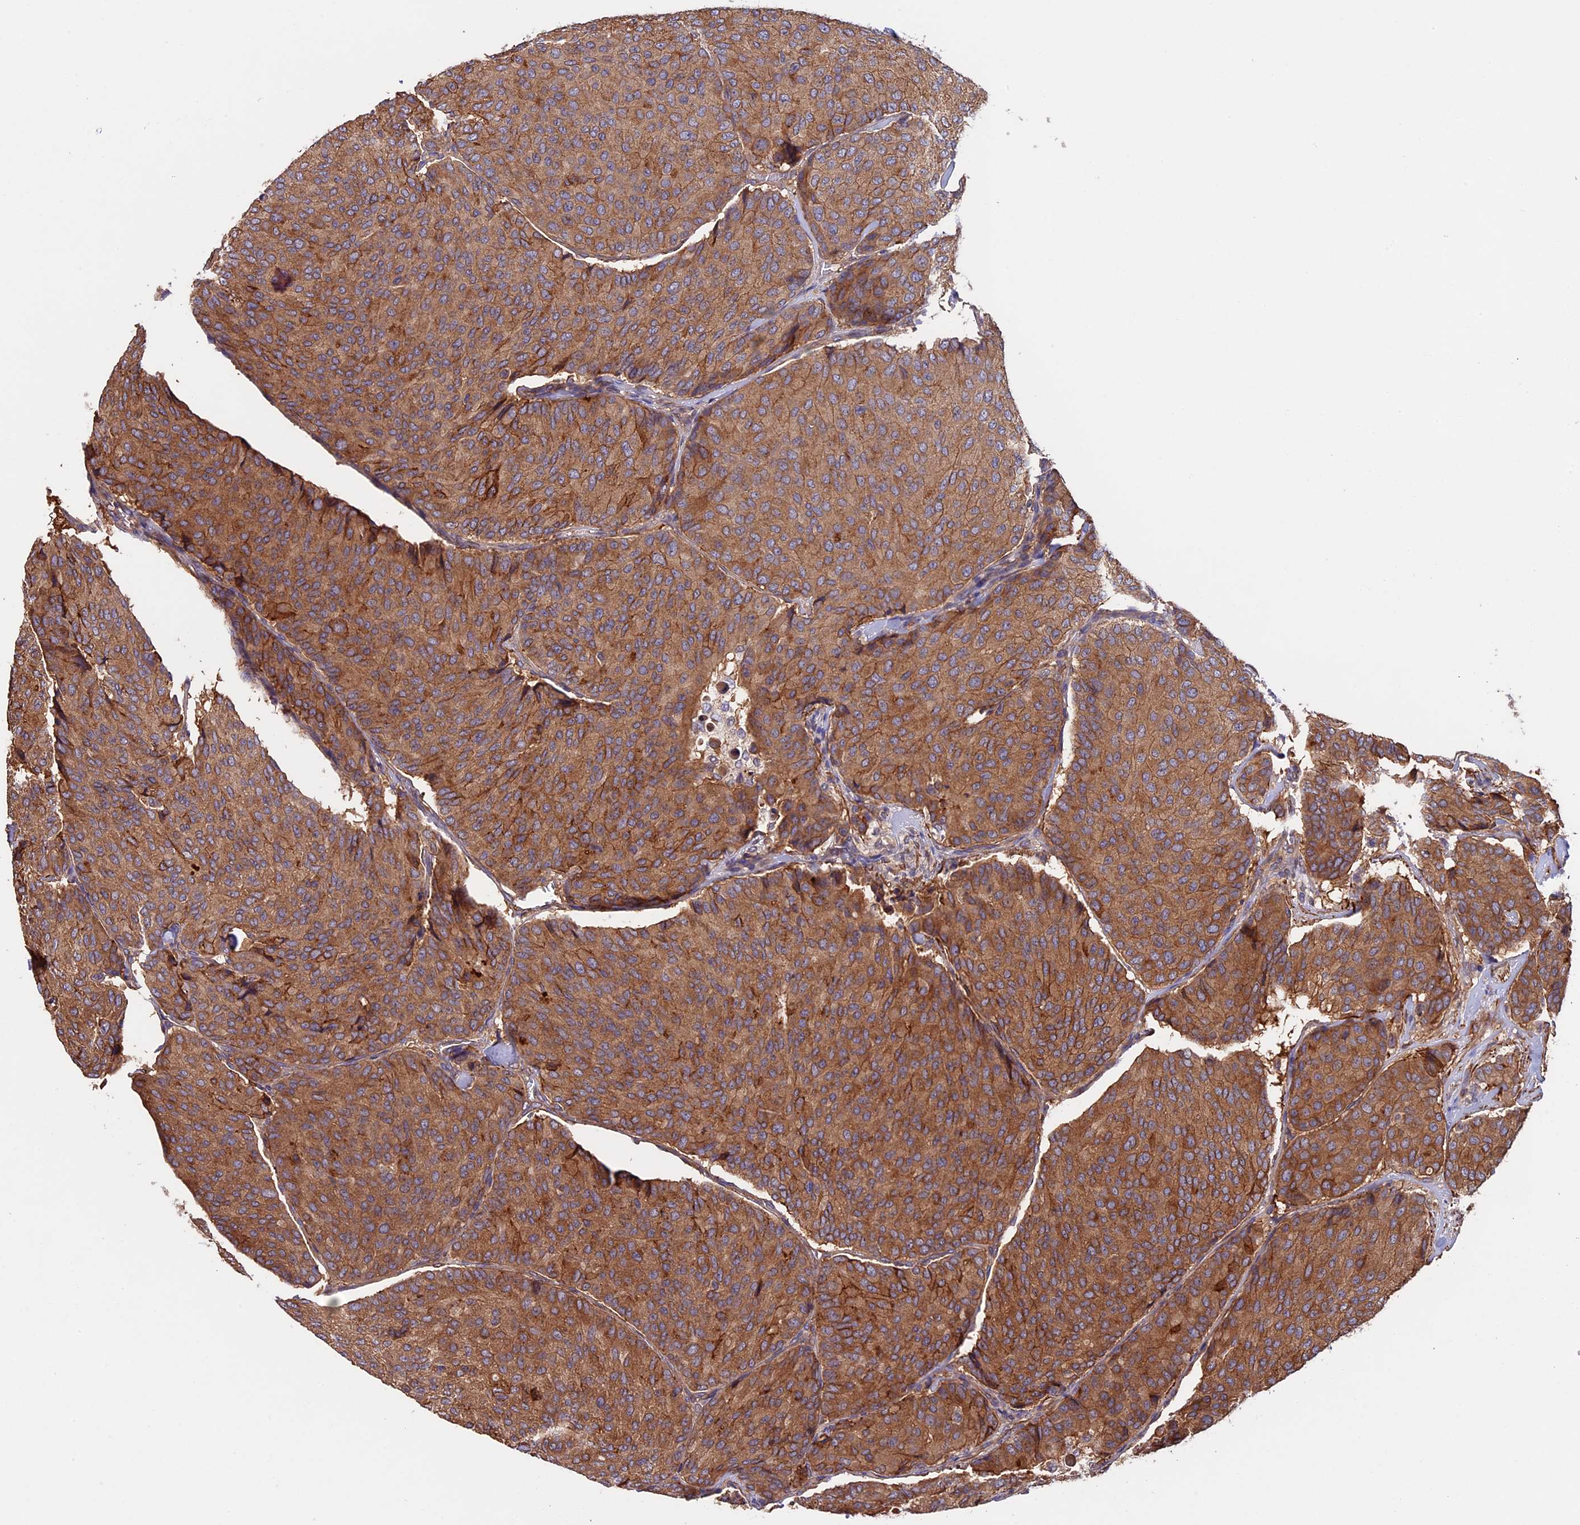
{"staining": {"intensity": "moderate", "quantity": ">75%", "location": "cytoplasmic/membranous"}, "tissue": "breast cancer", "cell_type": "Tumor cells", "image_type": "cancer", "snomed": [{"axis": "morphology", "description": "Duct carcinoma"}, {"axis": "topography", "description": "Breast"}], "caption": "Infiltrating ductal carcinoma (breast) stained with DAB immunohistochemistry (IHC) displays medium levels of moderate cytoplasmic/membranous staining in about >75% of tumor cells.", "gene": "SLC9A5", "patient": {"sex": "female", "age": 75}}